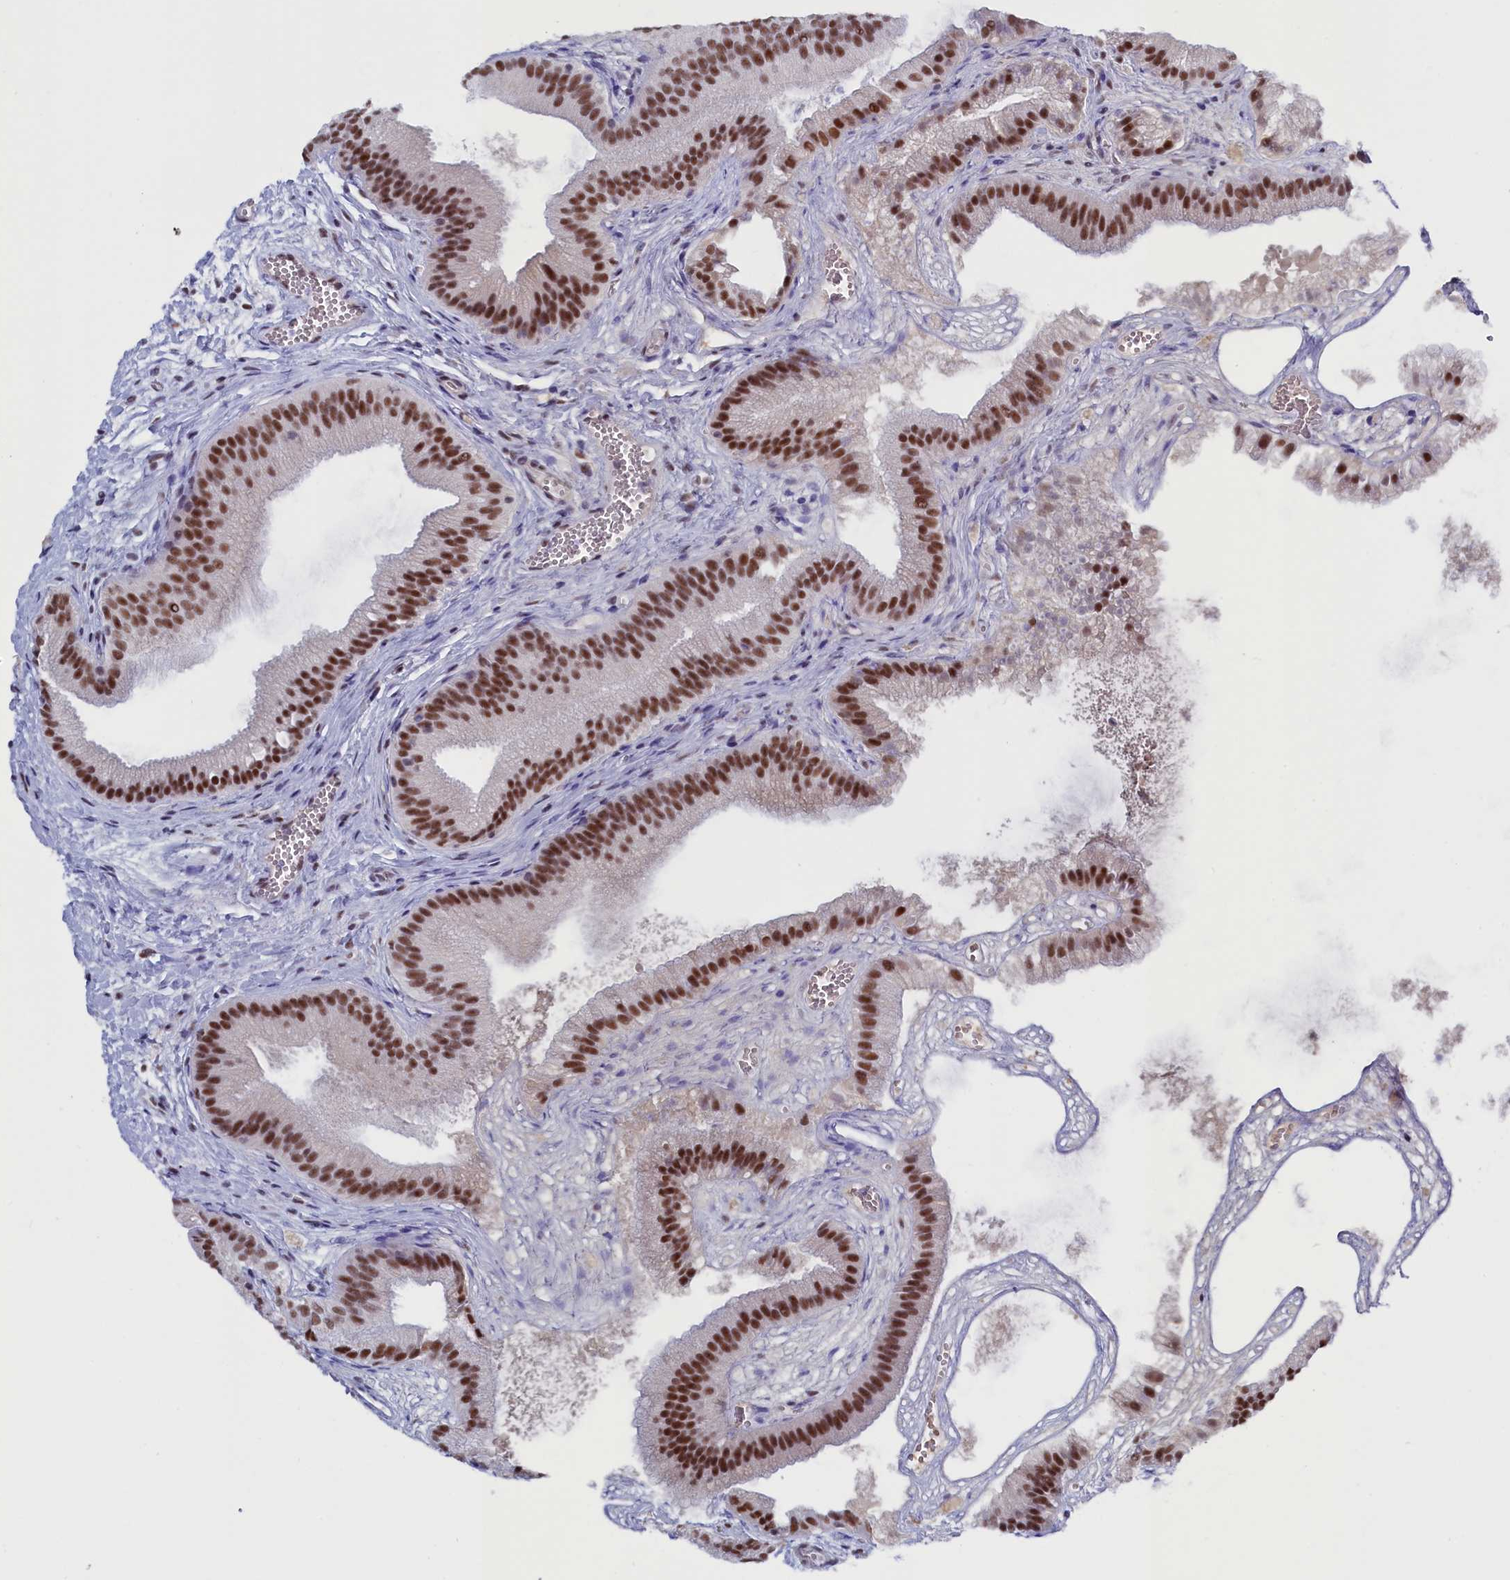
{"staining": {"intensity": "moderate", "quantity": ">75%", "location": "nuclear"}, "tissue": "gallbladder", "cell_type": "Glandular cells", "image_type": "normal", "snomed": [{"axis": "morphology", "description": "Normal tissue, NOS"}, {"axis": "topography", "description": "Gallbladder"}], "caption": "Gallbladder stained for a protein (brown) reveals moderate nuclear positive positivity in about >75% of glandular cells.", "gene": "CD2BP2", "patient": {"sex": "female", "age": 54}}